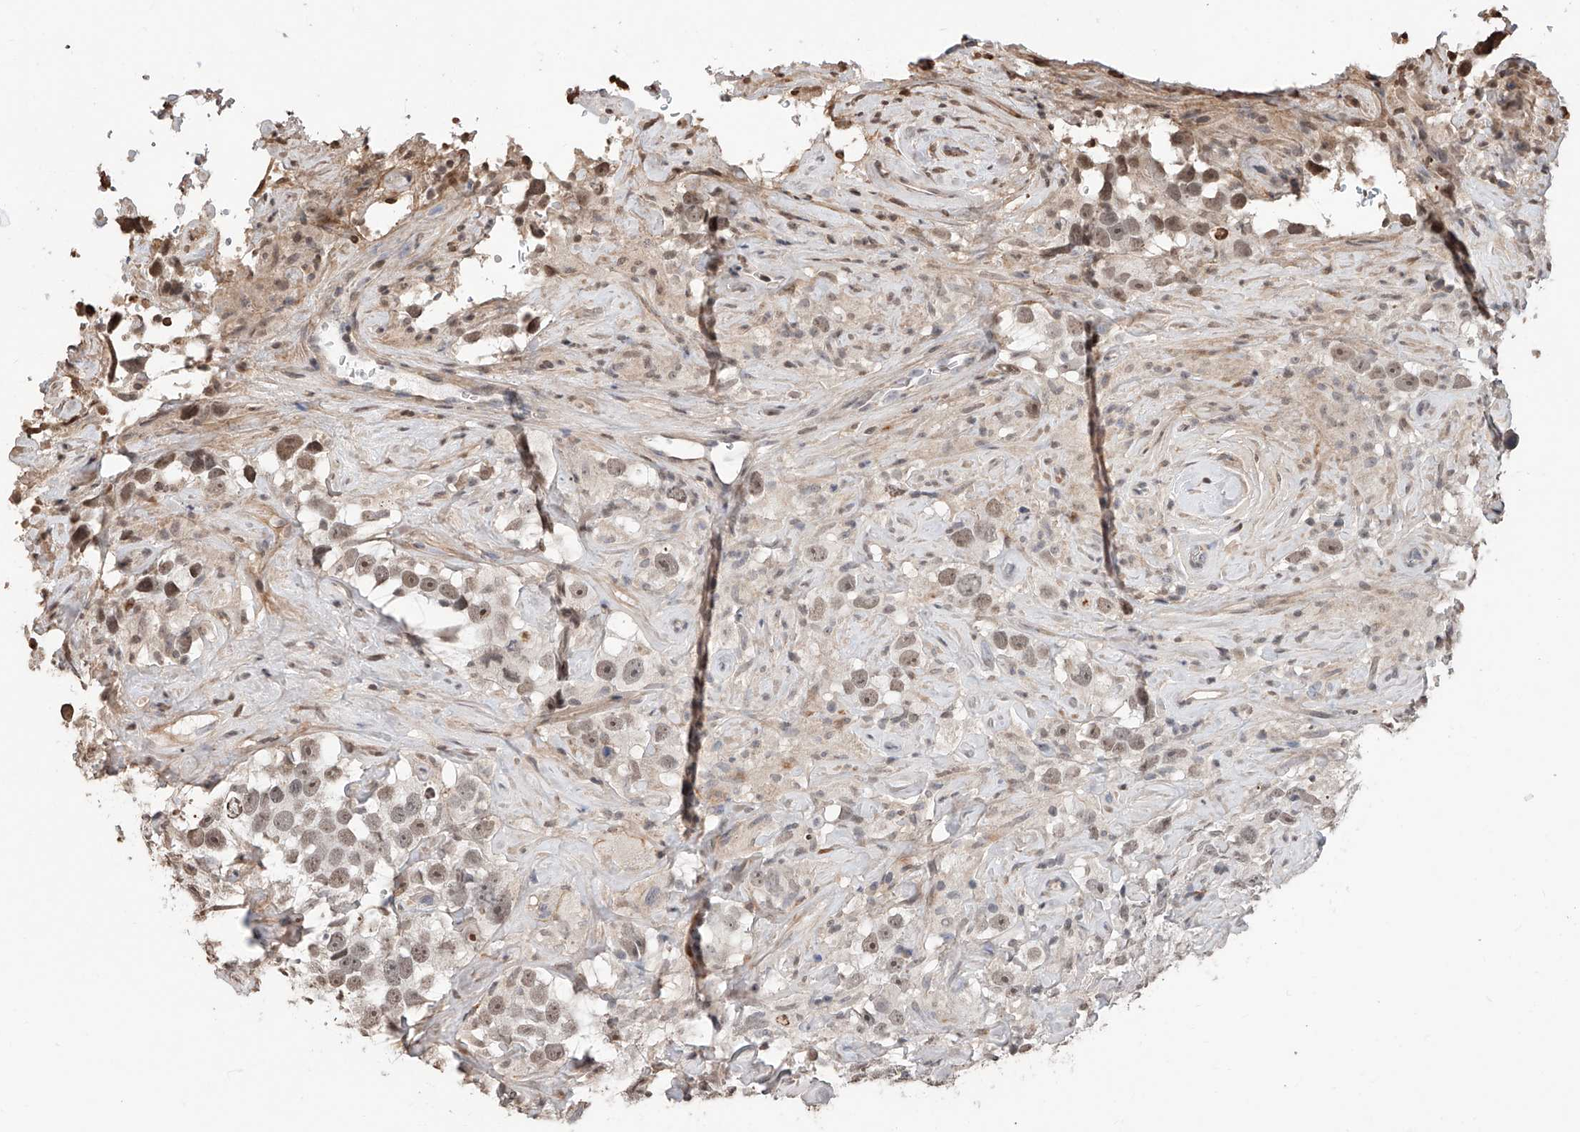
{"staining": {"intensity": "moderate", "quantity": ">75%", "location": "nuclear"}, "tissue": "testis cancer", "cell_type": "Tumor cells", "image_type": "cancer", "snomed": [{"axis": "morphology", "description": "Seminoma, NOS"}, {"axis": "topography", "description": "Testis"}], "caption": "Testis seminoma stained with a brown dye demonstrates moderate nuclear positive positivity in approximately >75% of tumor cells.", "gene": "RP9", "patient": {"sex": "male", "age": 49}}